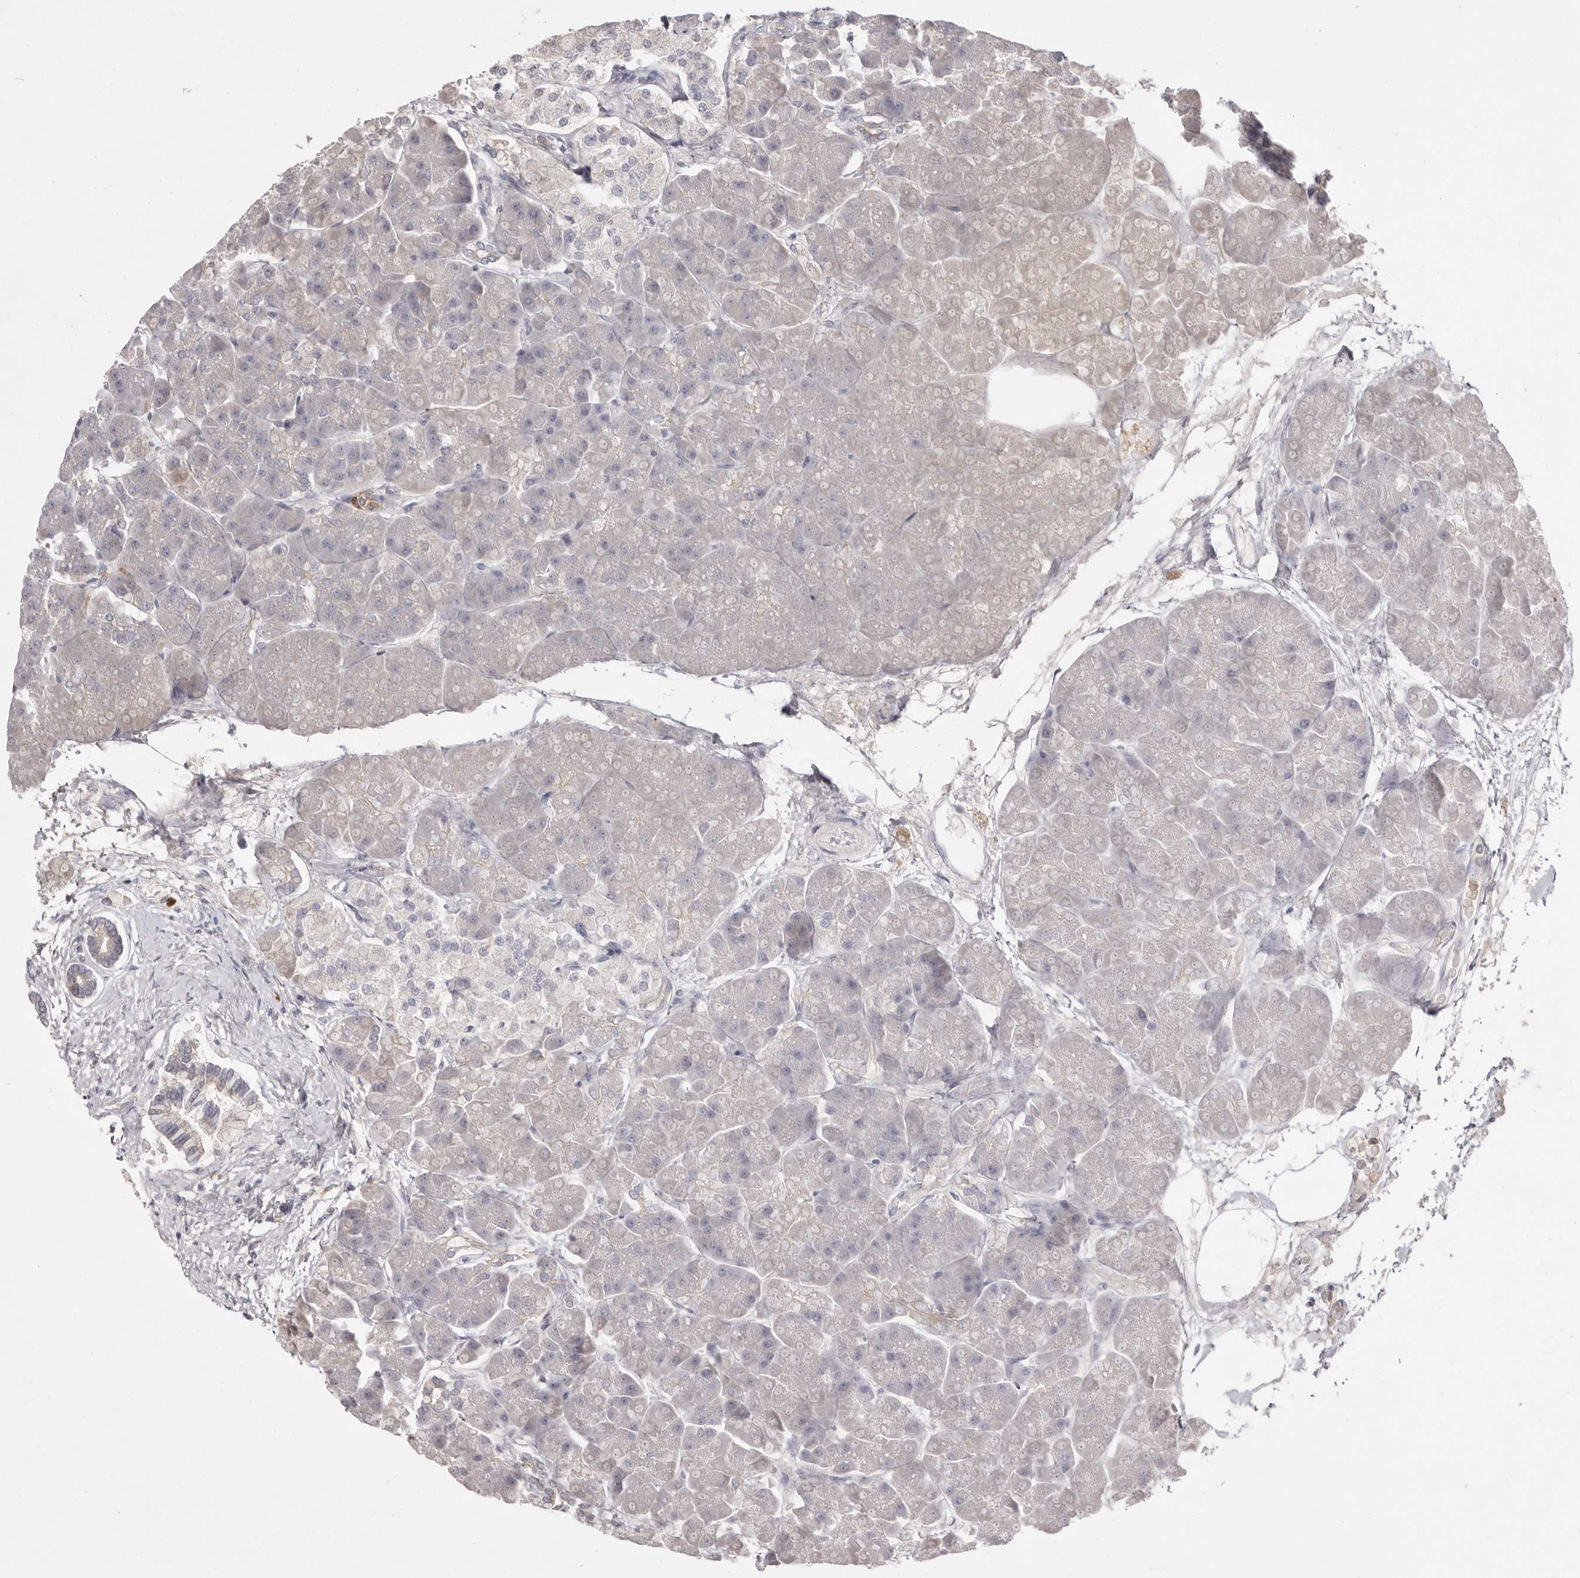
{"staining": {"intensity": "negative", "quantity": "none", "location": "none"}, "tissue": "pancreas", "cell_type": "Exocrine glandular cells", "image_type": "normal", "snomed": [{"axis": "morphology", "description": "Normal tissue, NOS"}, {"axis": "topography", "description": "Pancreas"}], "caption": "High magnification brightfield microscopy of normal pancreas stained with DAB (brown) and counterstained with hematoxylin (blue): exocrine glandular cells show no significant expression. (DAB immunohistochemistry with hematoxylin counter stain).", "gene": "GPR84", "patient": {"sex": "female", "age": 70}}